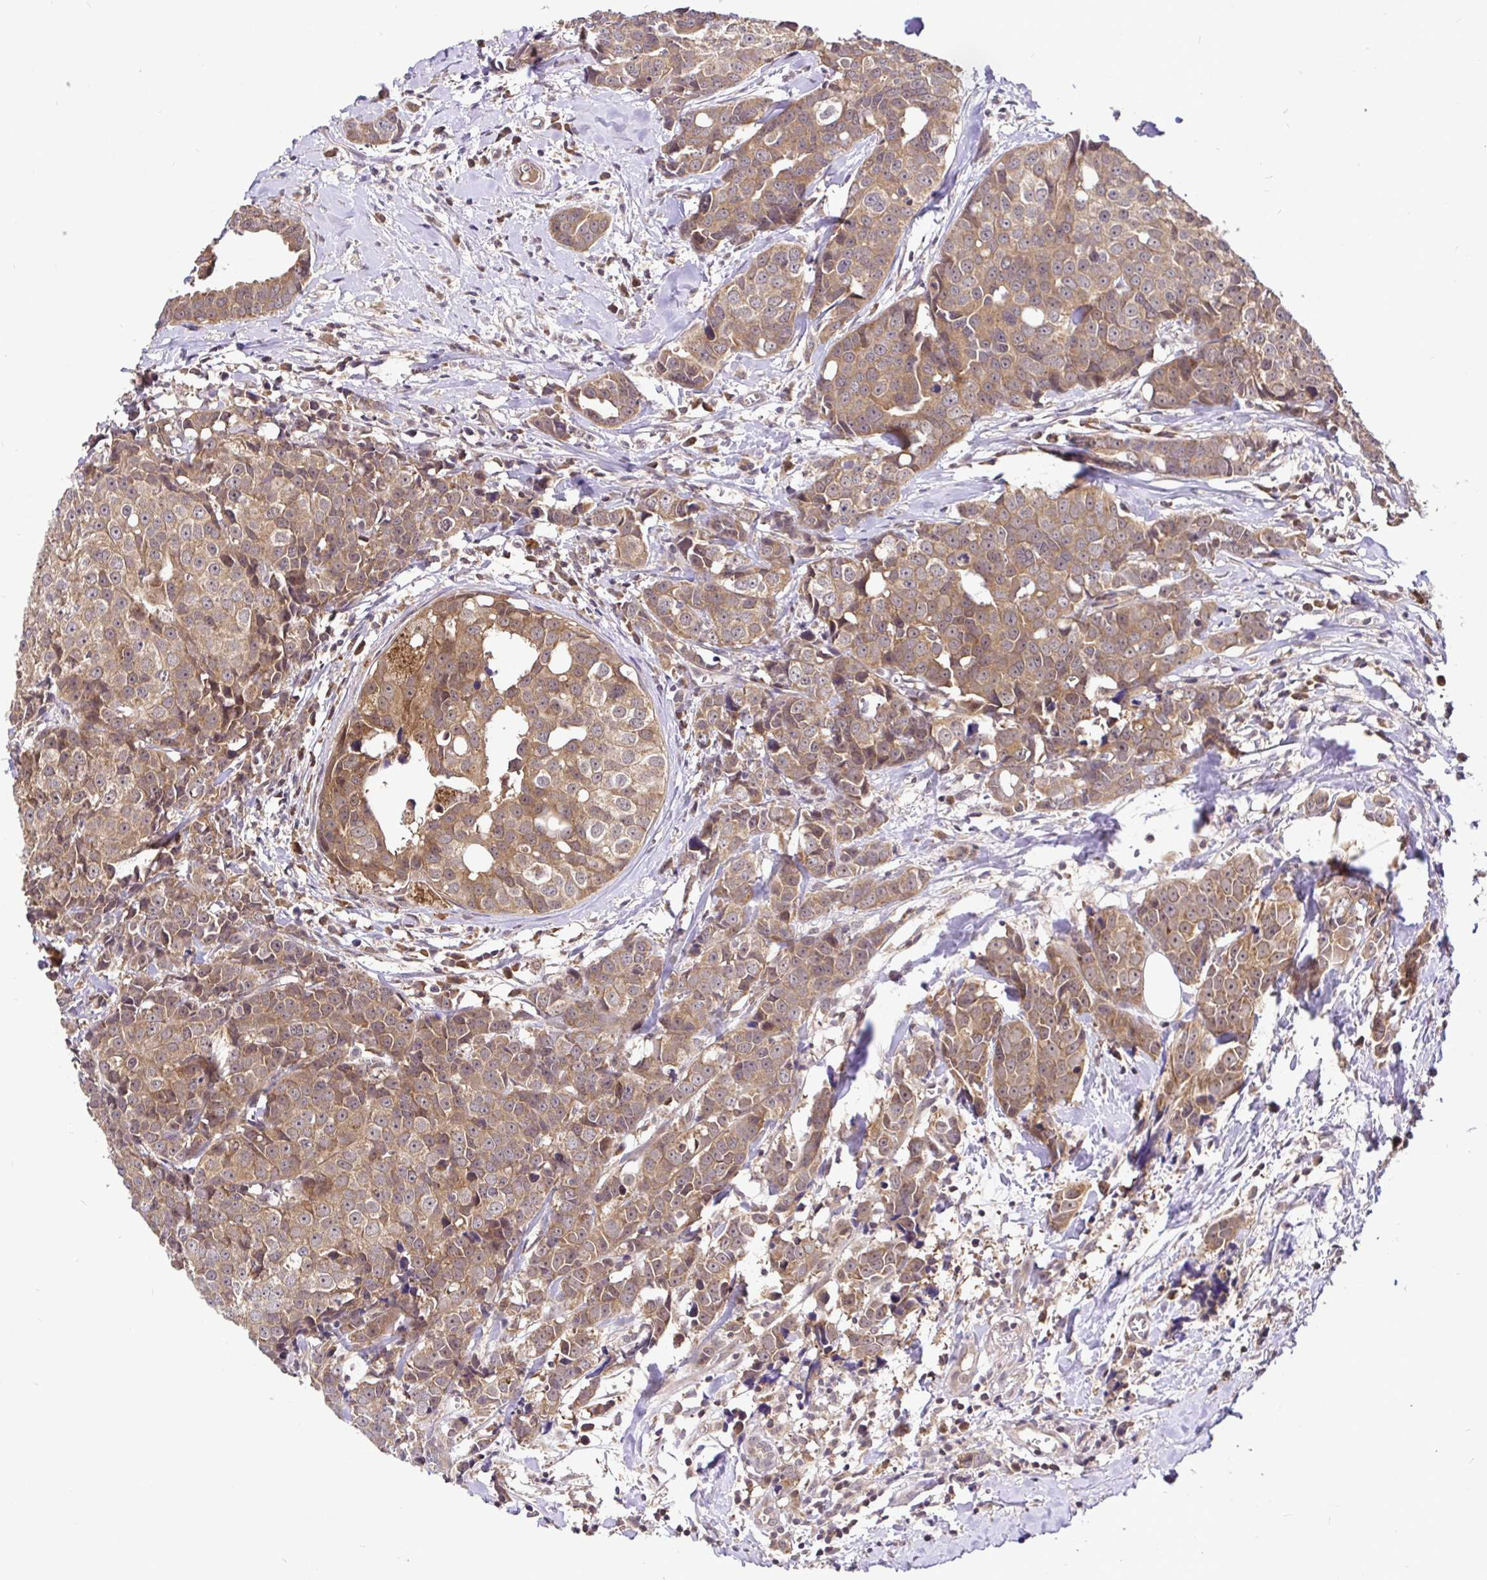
{"staining": {"intensity": "moderate", "quantity": ">75%", "location": "cytoplasmic/membranous"}, "tissue": "breast cancer", "cell_type": "Tumor cells", "image_type": "cancer", "snomed": [{"axis": "morphology", "description": "Duct carcinoma"}, {"axis": "topography", "description": "Breast"}], "caption": "Breast invasive ductal carcinoma was stained to show a protein in brown. There is medium levels of moderate cytoplasmic/membranous staining in approximately >75% of tumor cells.", "gene": "UBE2M", "patient": {"sex": "female", "age": 80}}